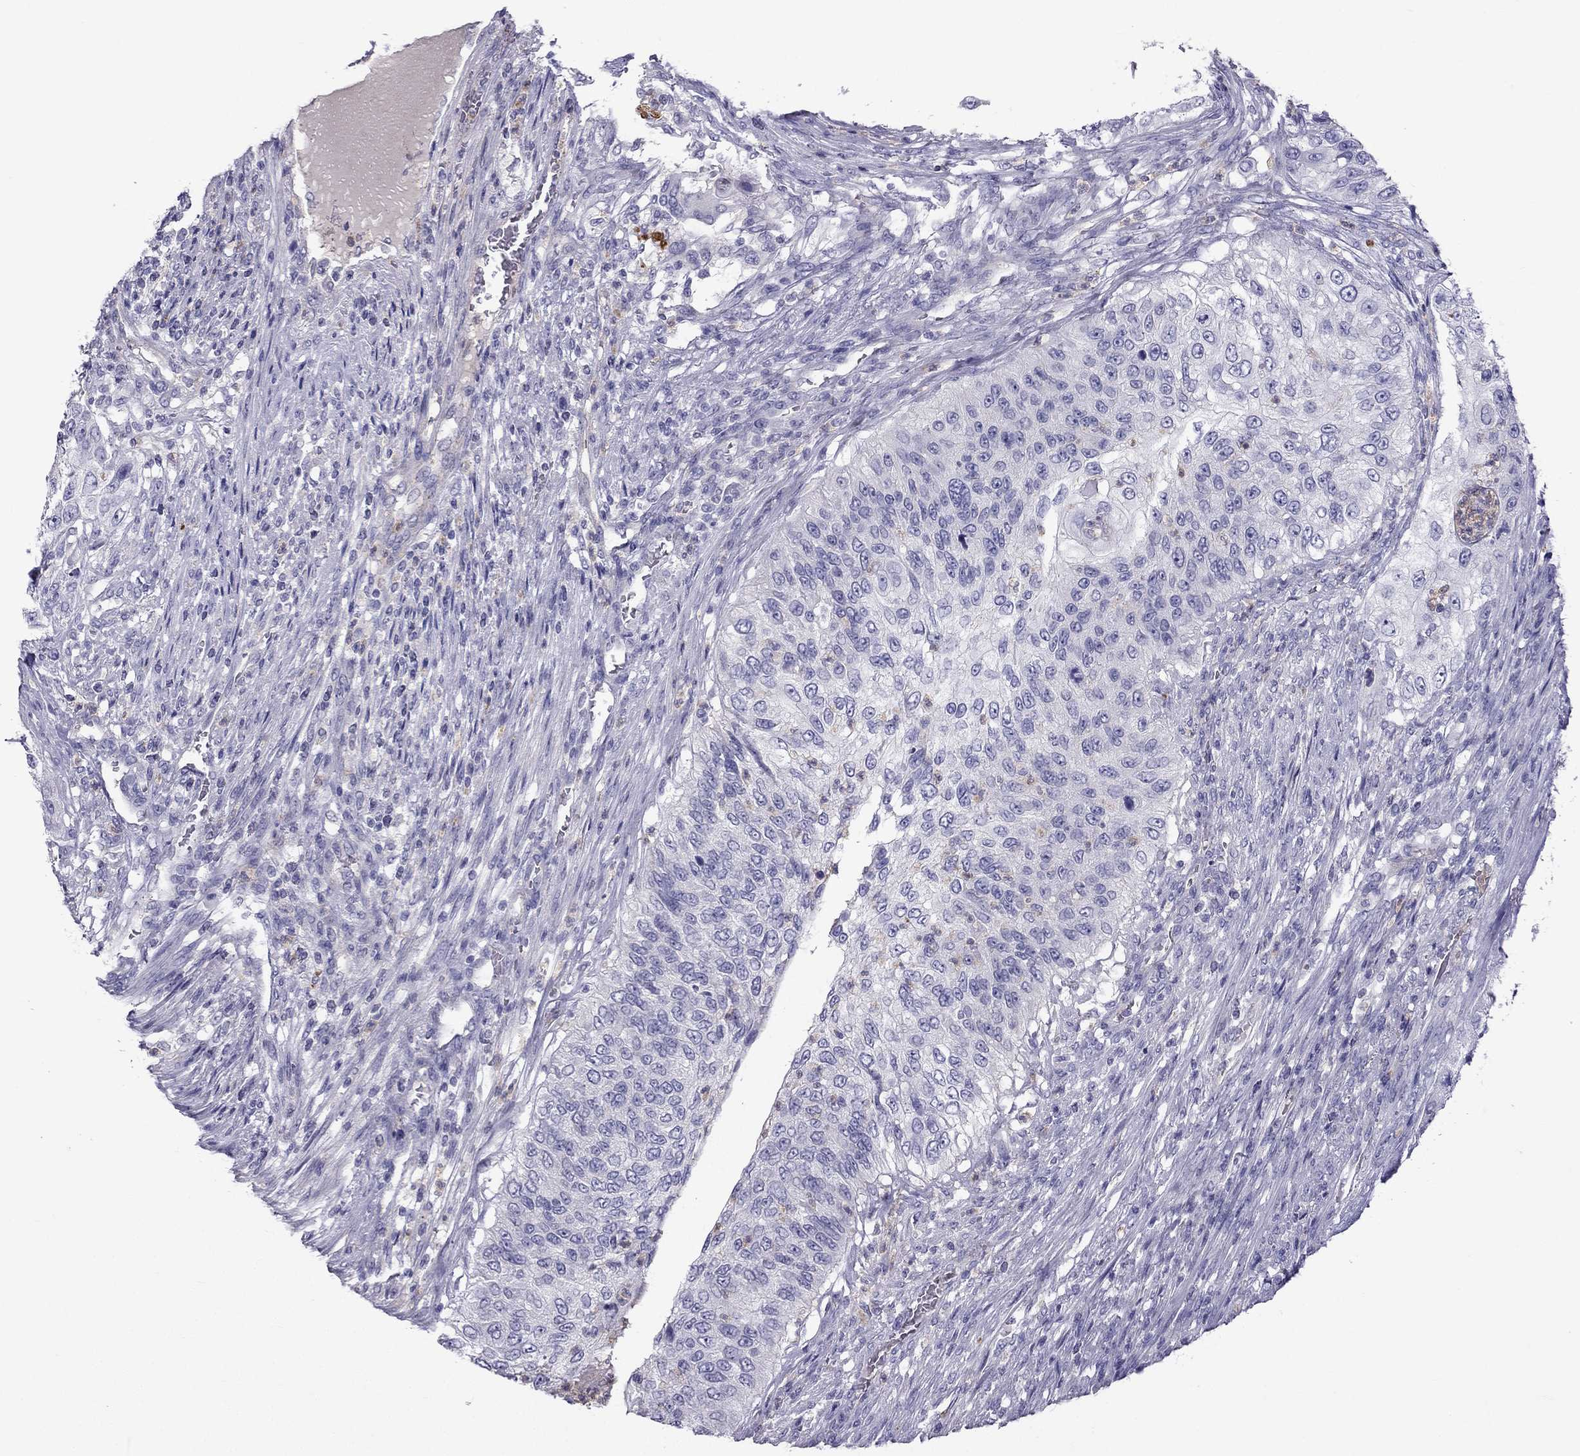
{"staining": {"intensity": "negative", "quantity": "none", "location": "none"}, "tissue": "urothelial cancer", "cell_type": "Tumor cells", "image_type": "cancer", "snomed": [{"axis": "morphology", "description": "Urothelial carcinoma, High grade"}, {"axis": "topography", "description": "Urinary bladder"}], "caption": "Immunohistochemistry (IHC) of human high-grade urothelial carcinoma displays no staining in tumor cells.", "gene": "STOML3", "patient": {"sex": "female", "age": 60}}